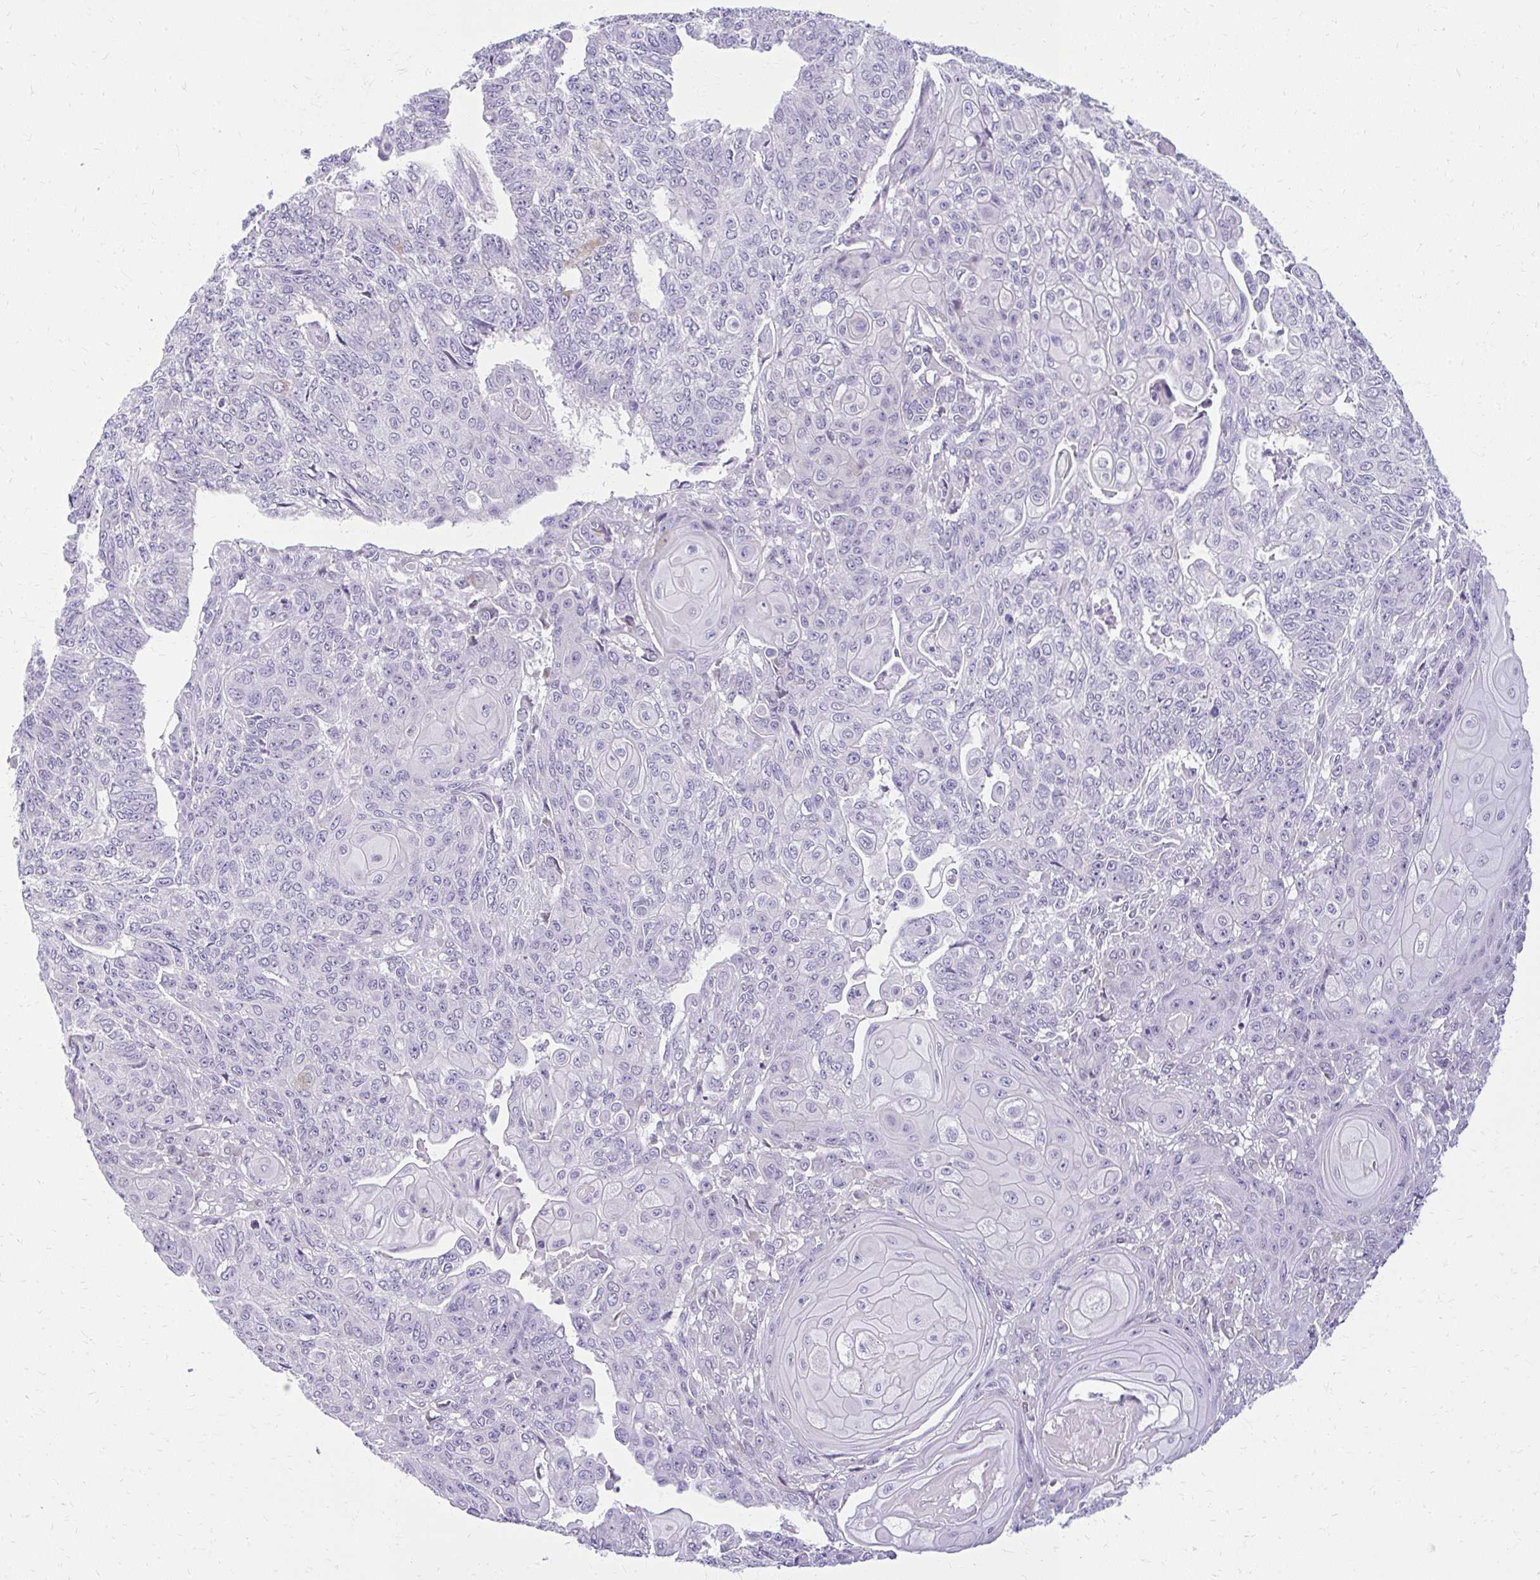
{"staining": {"intensity": "negative", "quantity": "none", "location": "none"}, "tissue": "endometrial cancer", "cell_type": "Tumor cells", "image_type": "cancer", "snomed": [{"axis": "morphology", "description": "Adenocarcinoma, NOS"}, {"axis": "topography", "description": "Endometrium"}], "caption": "Micrograph shows no significant protein positivity in tumor cells of adenocarcinoma (endometrial).", "gene": "PRAP1", "patient": {"sex": "female", "age": 32}}